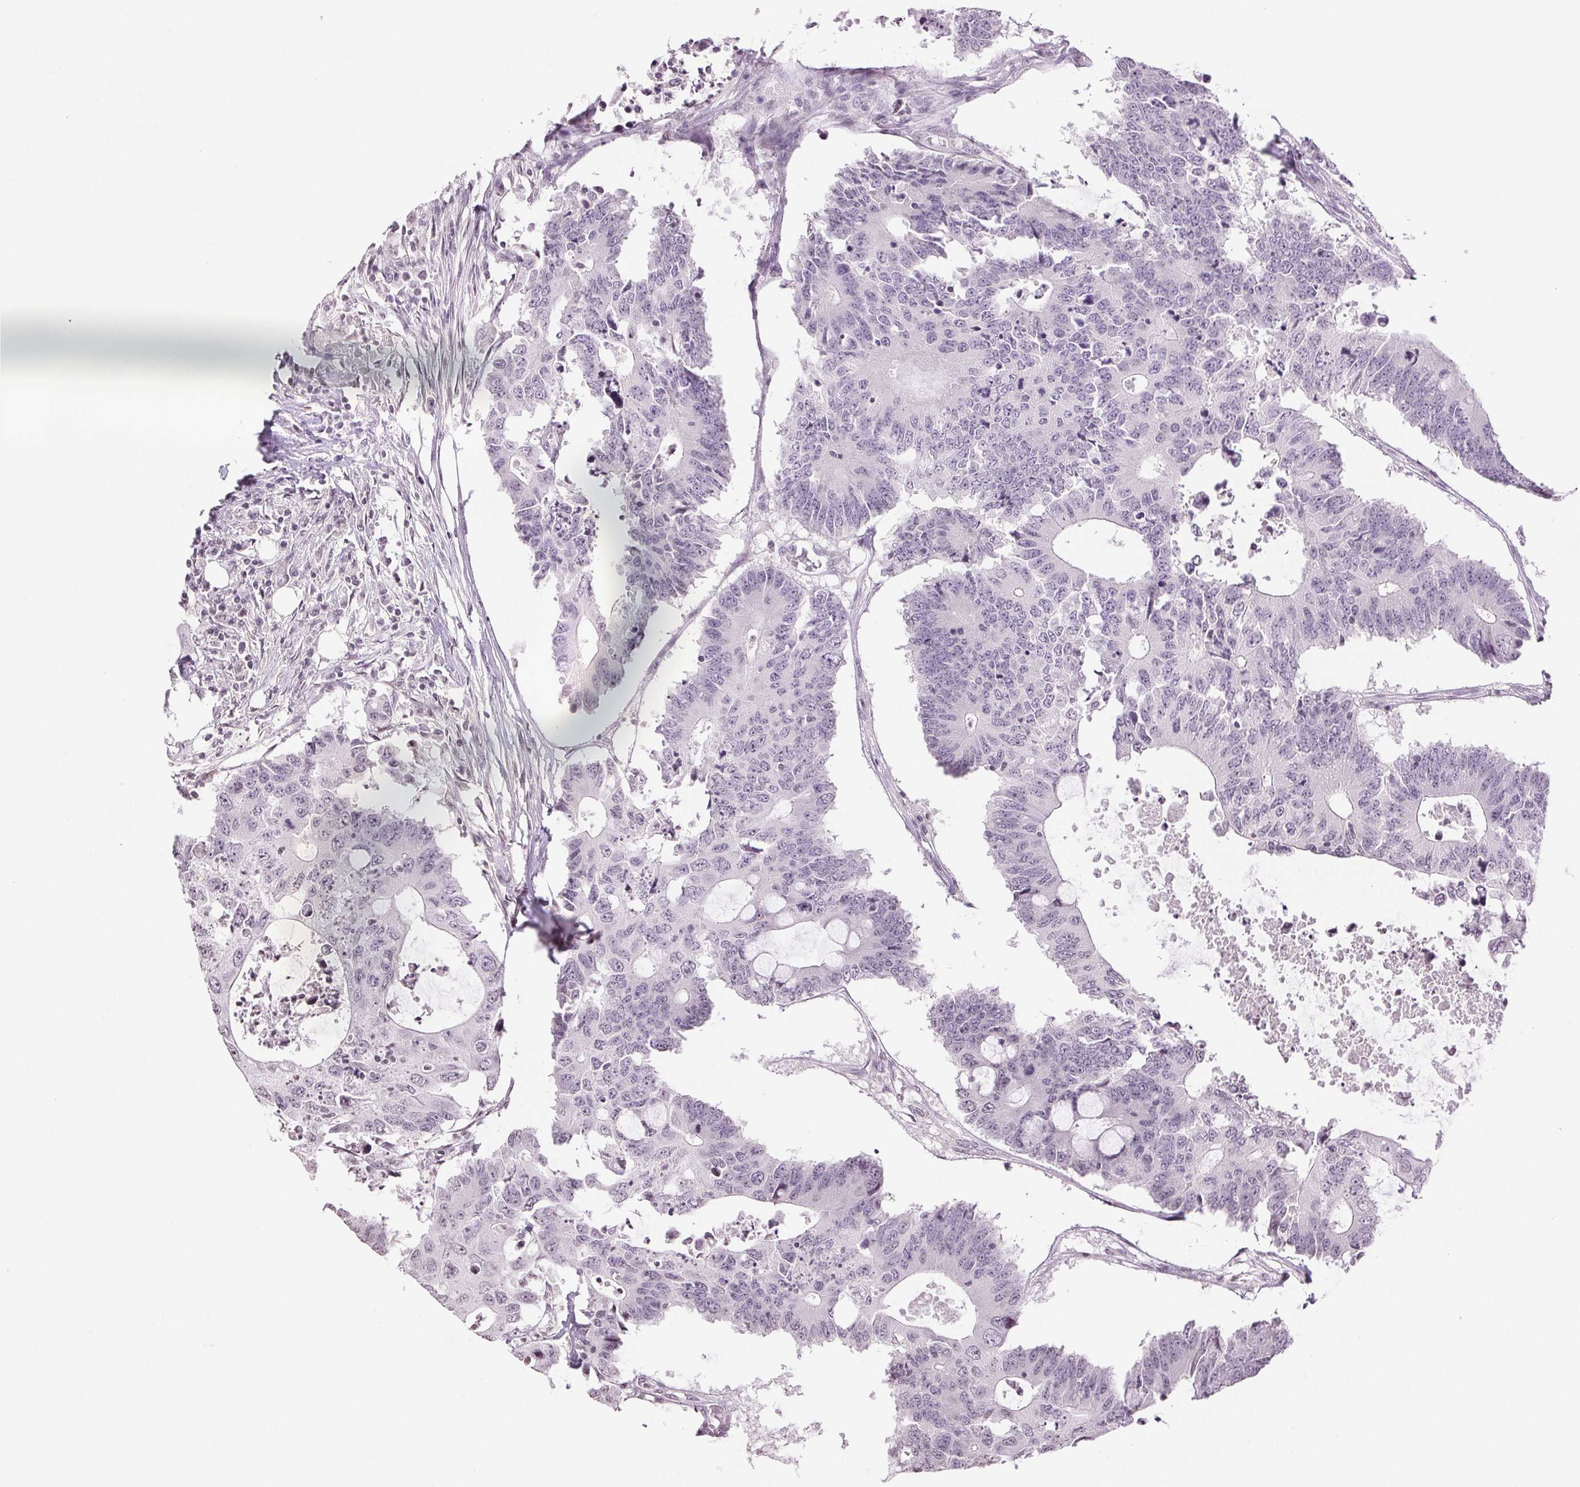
{"staining": {"intensity": "negative", "quantity": "none", "location": "none"}, "tissue": "colorectal cancer", "cell_type": "Tumor cells", "image_type": "cancer", "snomed": [{"axis": "morphology", "description": "Adenocarcinoma, NOS"}, {"axis": "topography", "description": "Colon"}], "caption": "Tumor cells are negative for protein expression in human colorectal adenocarcinoma.", "gene": "TNNT3", "patient": {"sex": "male", "age": 71}}